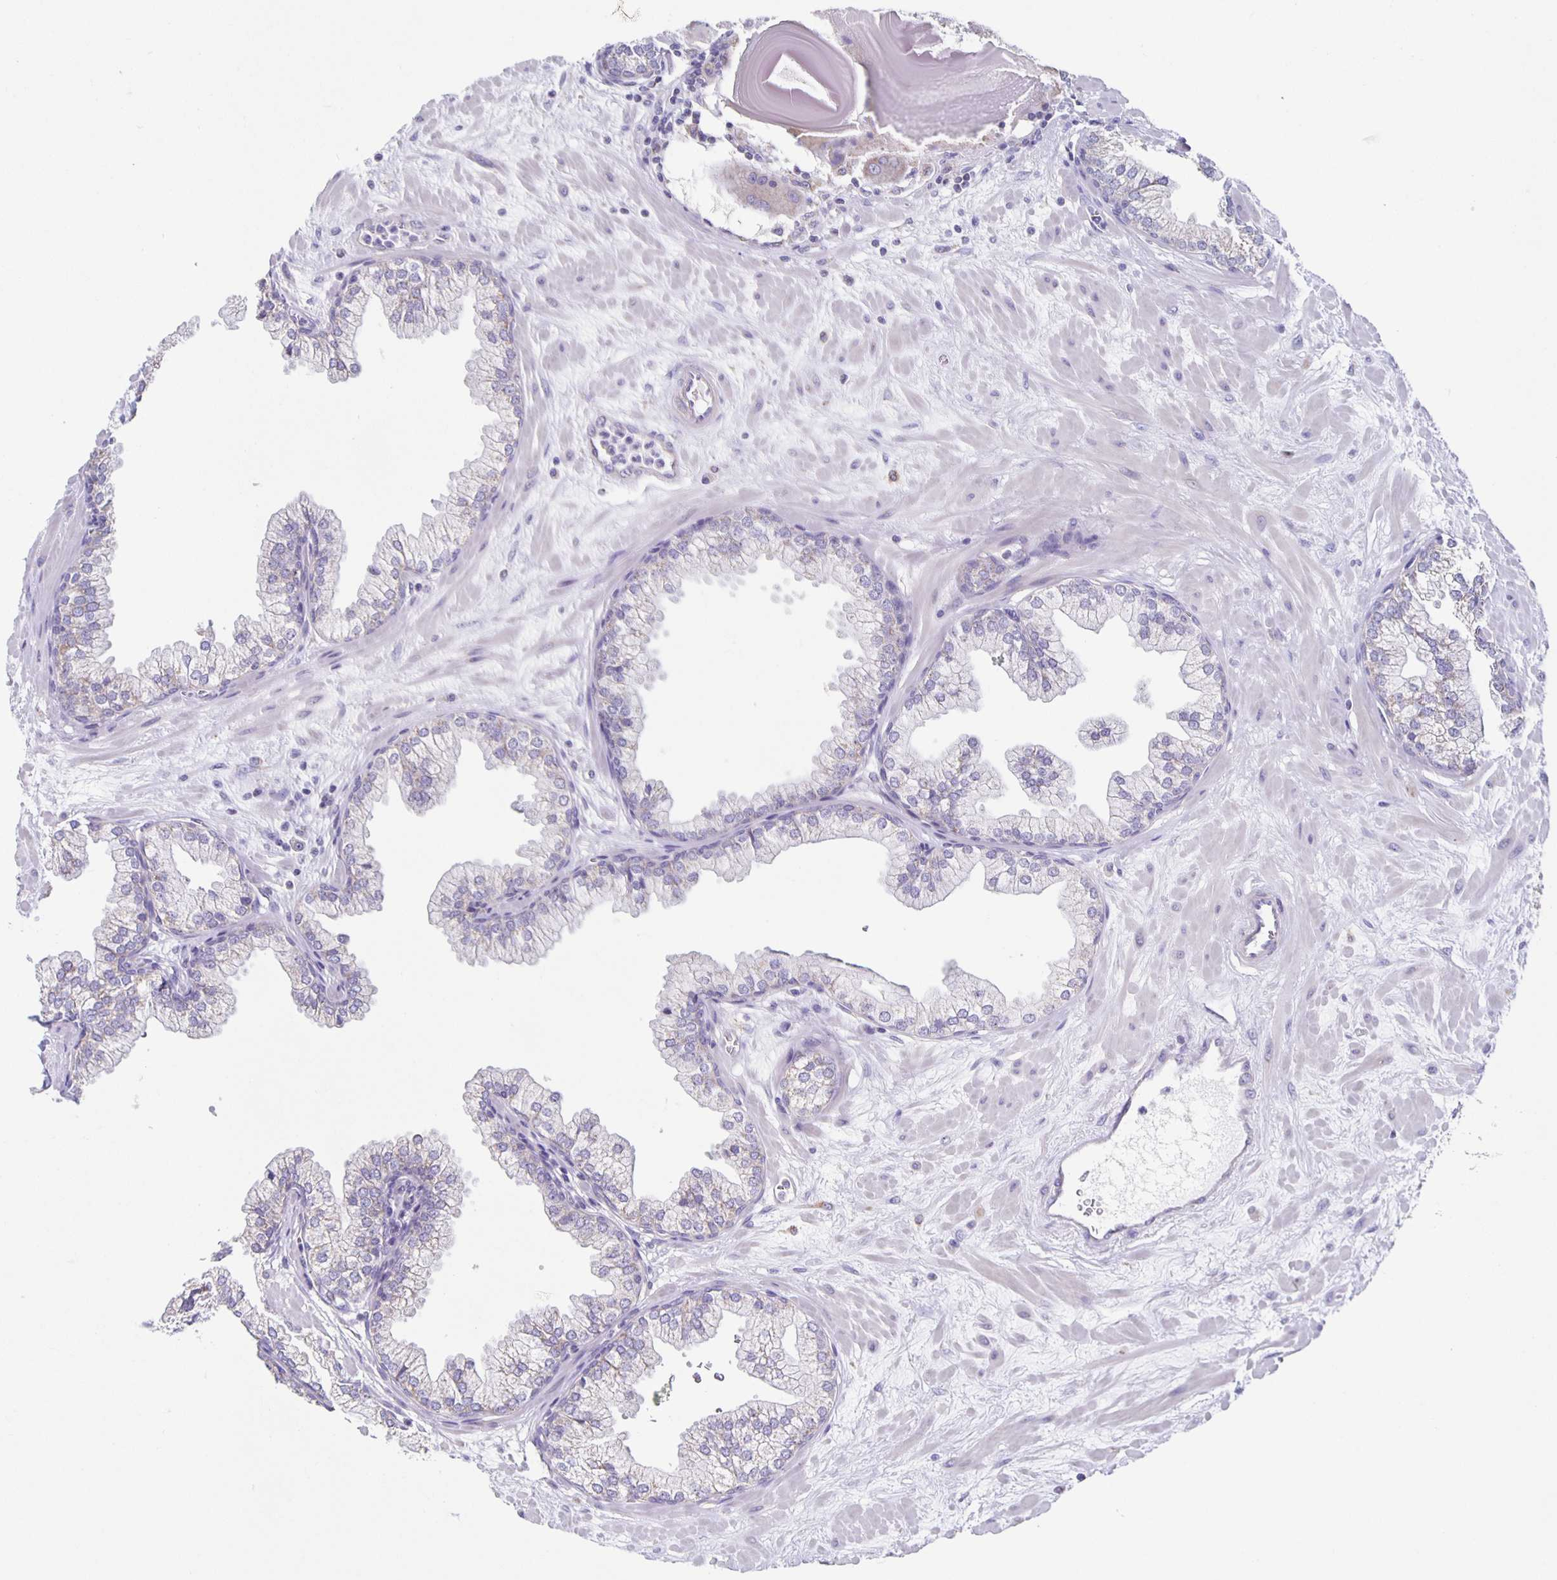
{"staining": {"intensity": "negative", "quantity": "none", "location": "none"}, "tissue": "prostate", "cell_type": "Glandular cells", "image_type": "normal", "snomed": [{"axis": "morphology", "description": "Normal tissue, NOS"}, {"axis": "topography", "description": "Prostate"}, {"axis": "topography", "description": "Peripheral nerve tissue"}], "caption": "An IHC histopathology image of benign prostate is shown. There is no staining in glandular cells of prostate.", "gene": "TPPP", "patient": {"sex": "male", "age": 61}}